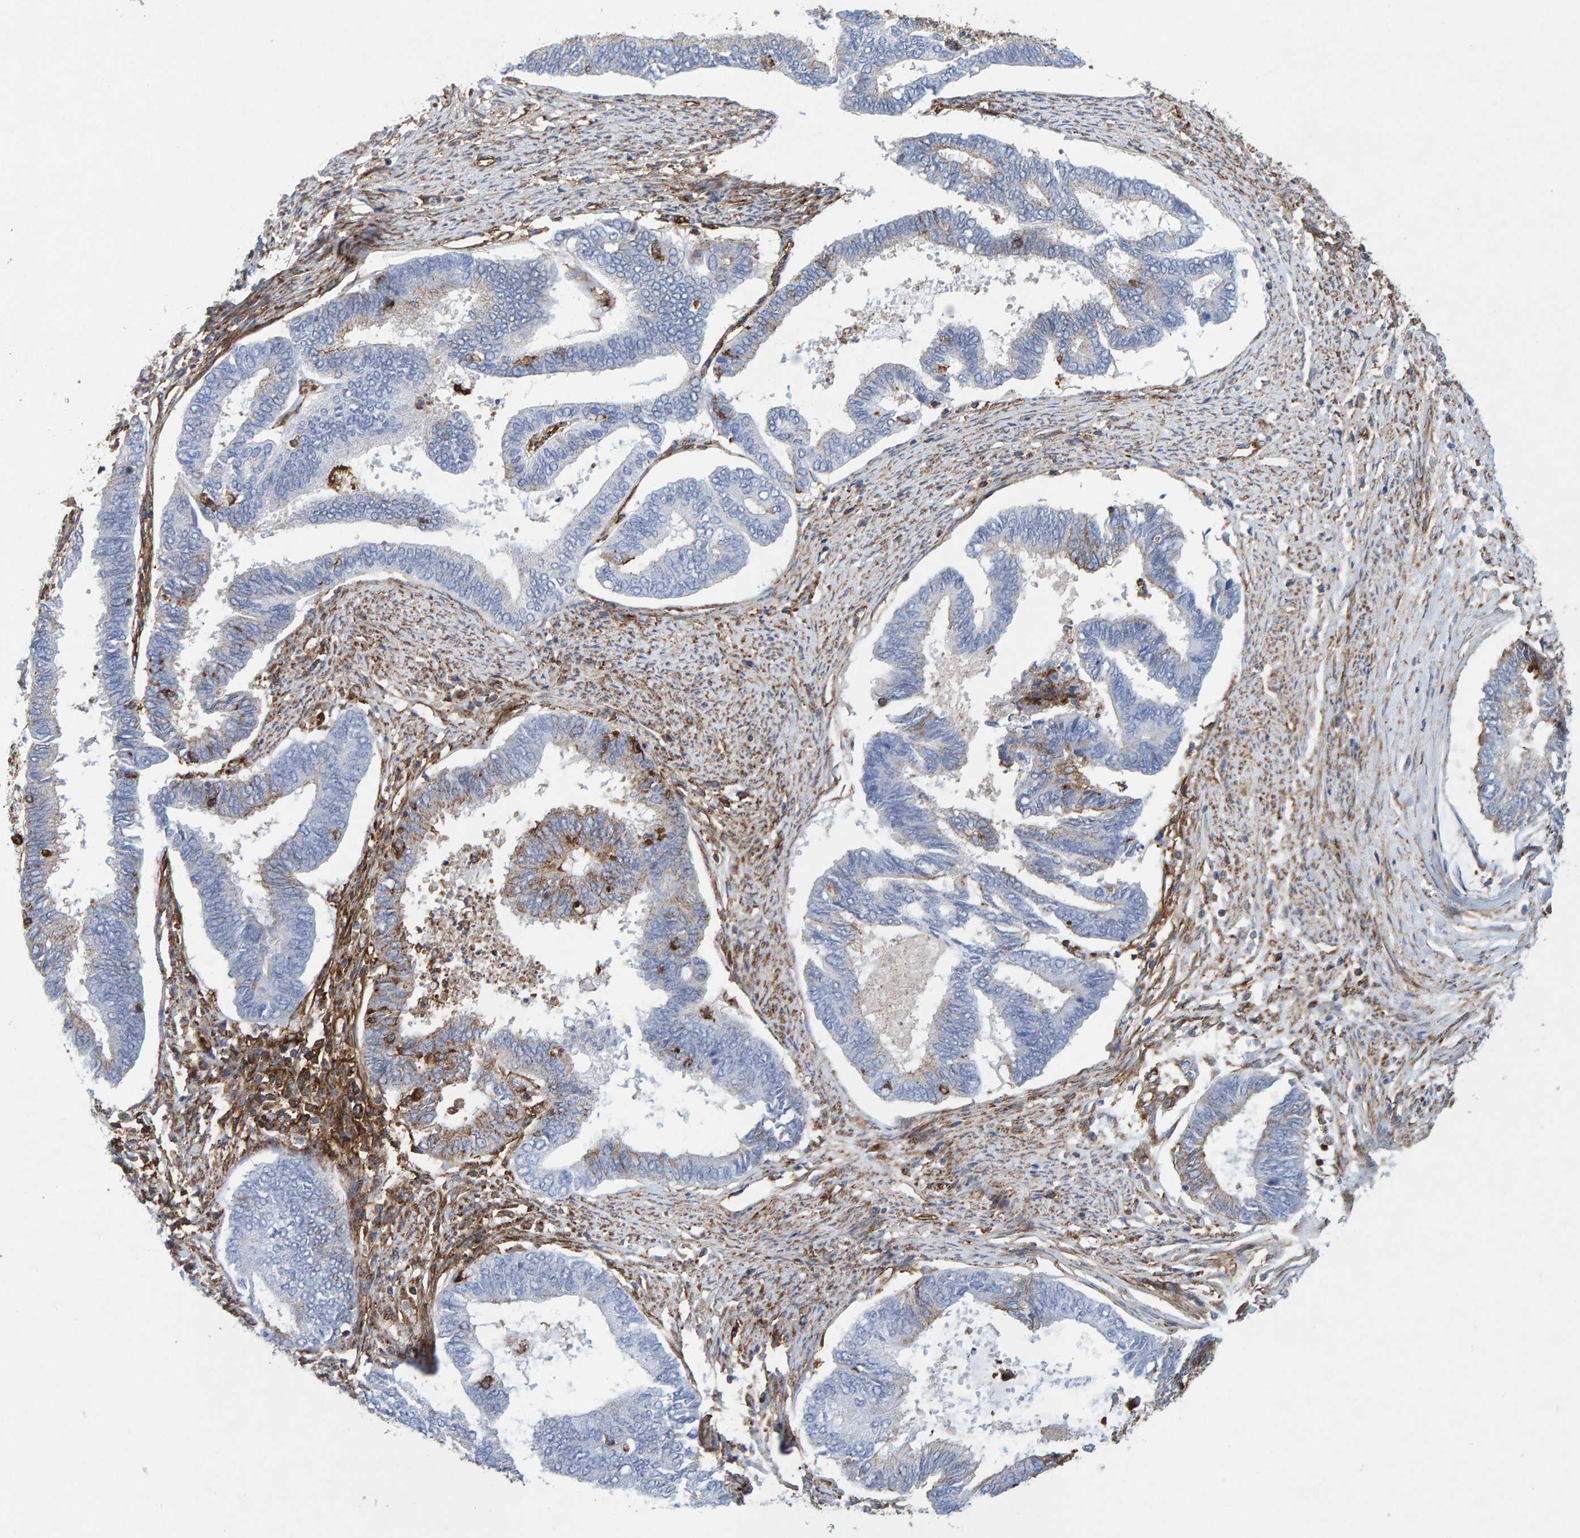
{"staining": {"intensity": "weak", "quantity": "<25%", "location": "cytoplasmic/membranous"}, "tissue": "endometrial cancer", "cell_type": "Tumor cells", "image_type": "cancer", "snomed": [{"axis": "morphology", "description": "Adenocarcinoma, NOS"}, {"axis": "topography", "description": "Endometrium"}], "caption": "Immunohistochemistry micrograph of neoplastic tissue: endometrial cancer stained with DAB demonstrates no significant protein staining in tumor cells.", "gene": "MVP", "patient": {"sex": "female", "age": 86}}